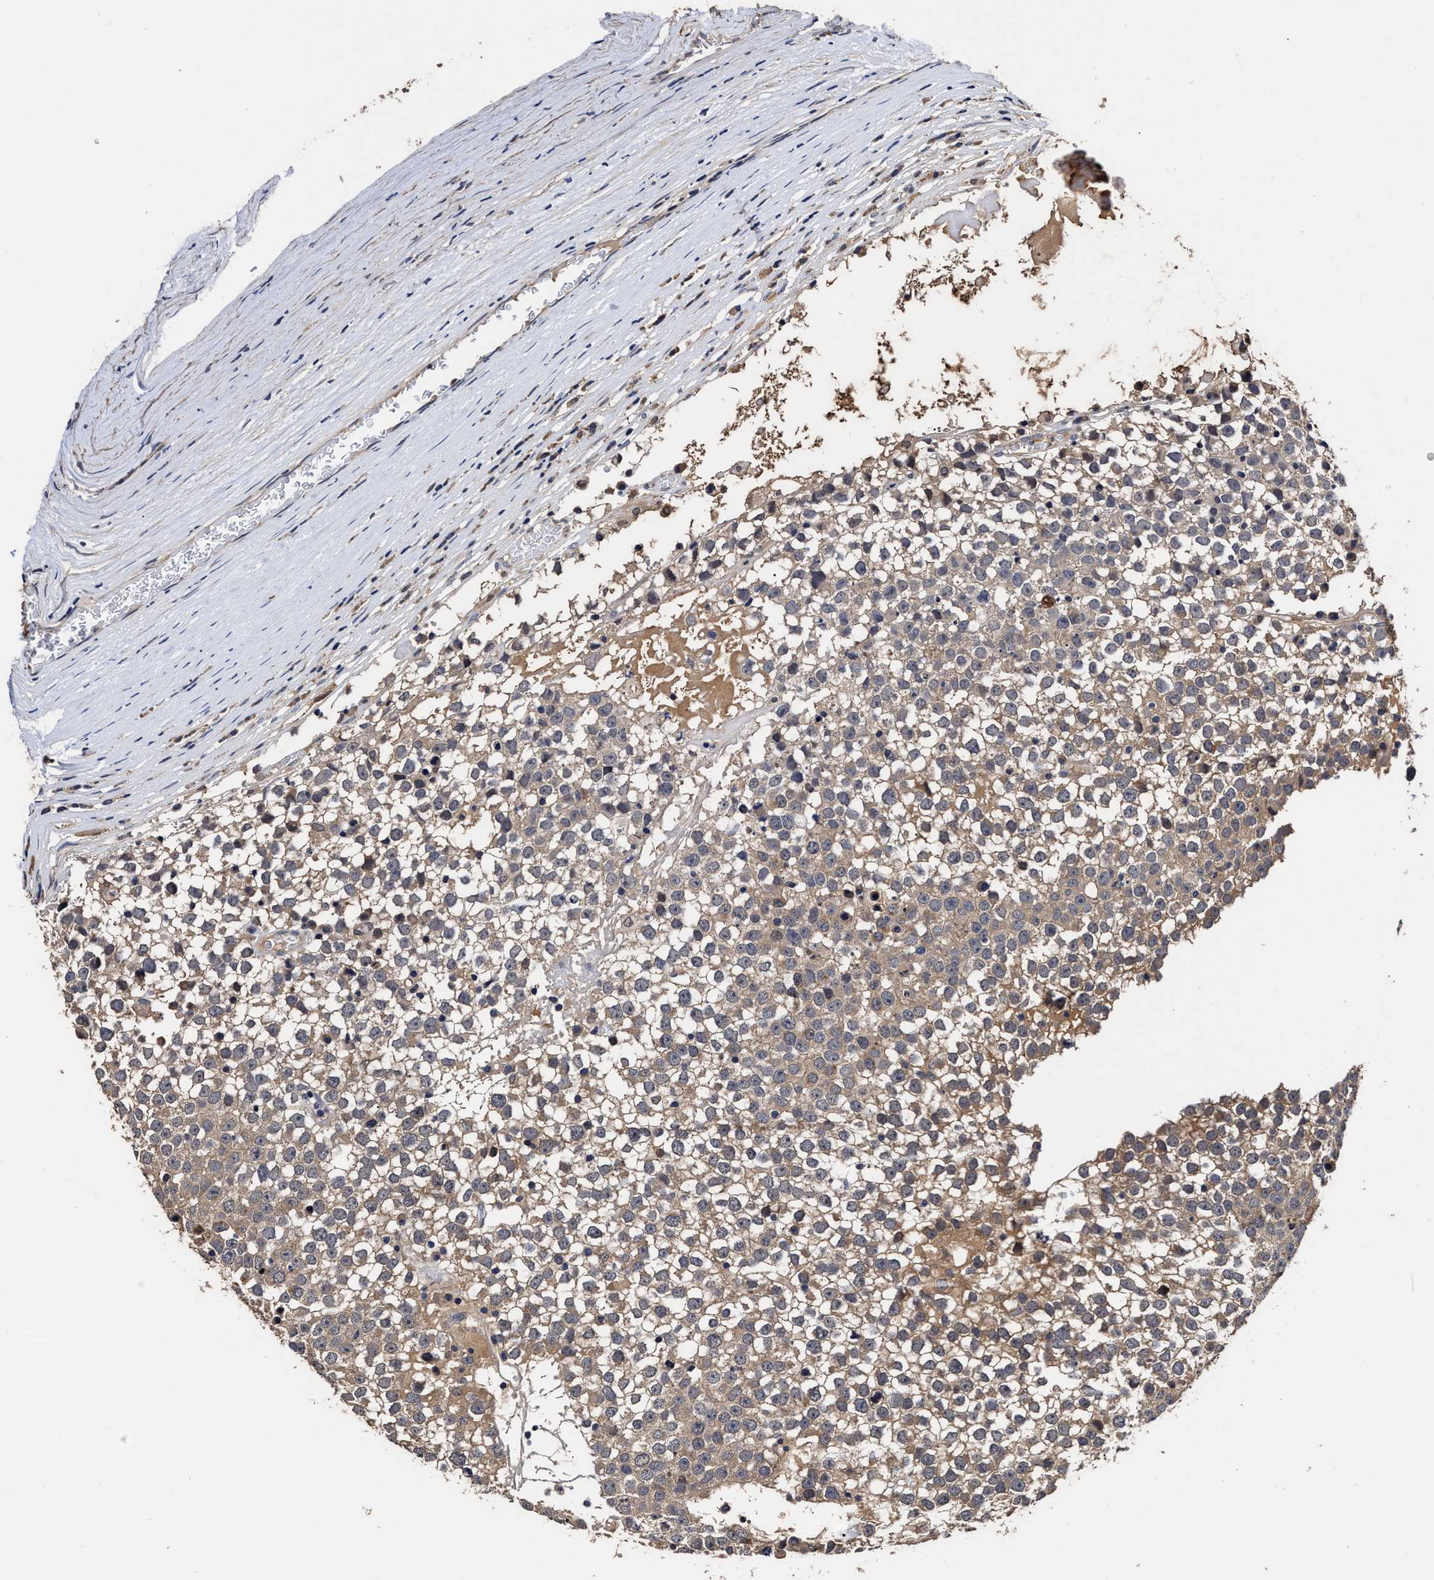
{"staining": {"intensity": "weak", "quantity": "25%-75%", "location": "cytoplasmic/membranous"}, "tissue": "testis cancer", "cell_type": "Tumor cells", "image_type": "cancer", "snomed": [{"axis": "morphology", "description": "Seminoma, NOS"}, {"axis": "topography", "description": "Testis"}], "caption": "Immunohistochemical staining of seminoma (testis) shows low levels of weak cytoplasmic/membranous positivity in about 25%-75% of tumor cells.", "gene": "SOCS5", "patient": {"sex": "male", "age": 65}}